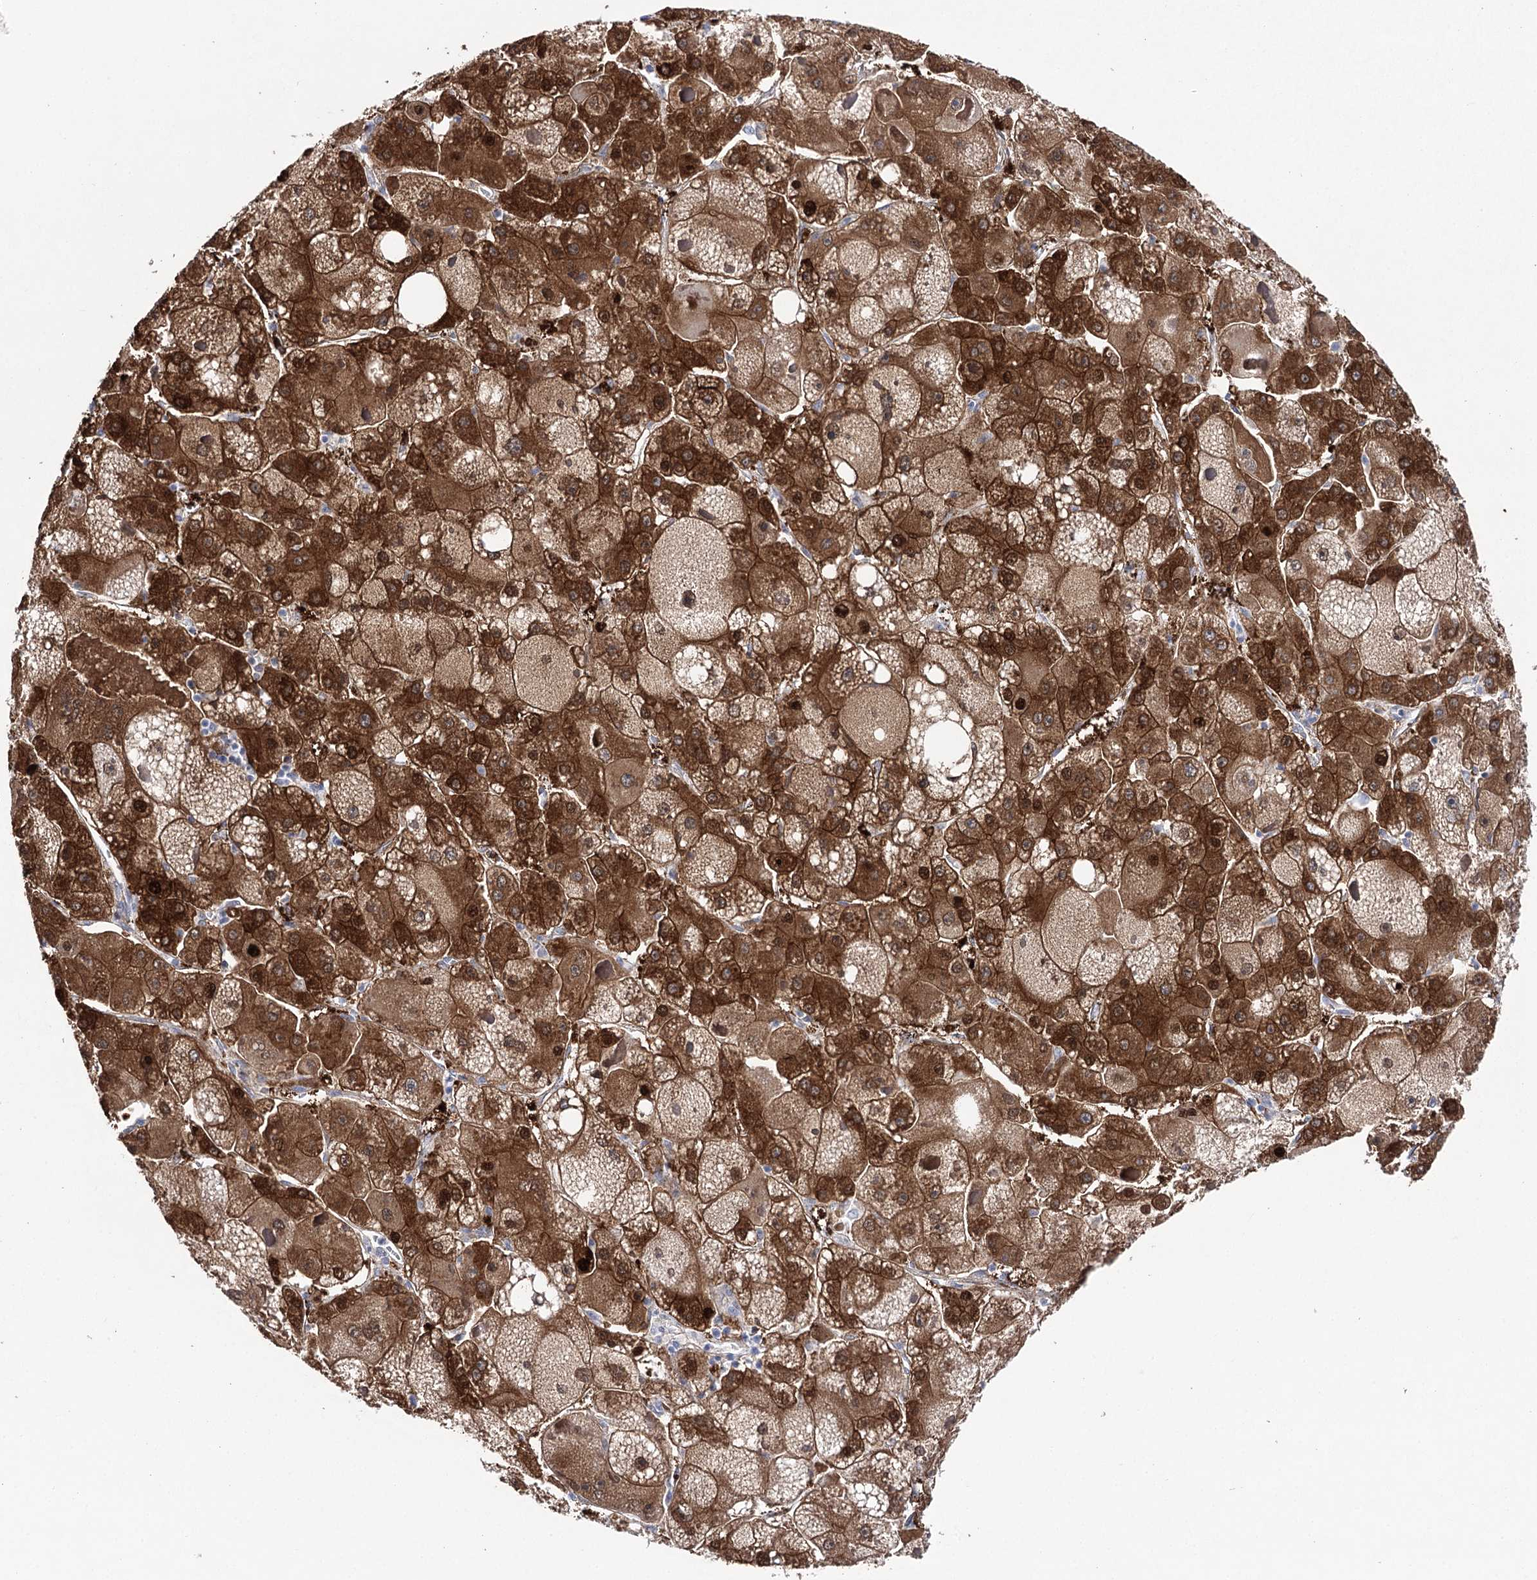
{"staining": {"intensity": "strong", "quantity": ">75%", "location": "cytoplasmic/membranous"}, "tissue": "liver cancer", "cell_type": "Tumor cells", "image_type": "cancer", "snomed": [{"axis": "morphology", "description": "Carcinoma, Hepatocellular, NOS"}, {"axis": "topography", "description": "Liver"}], "caption": "Liver cancer stained with a brown dye demonstrates strong cytoplasmic/membranous positive expression in approximately >75% of tumor cells.", "gene": "UGDH", "patient": {"sex": "female", "age": 73}}